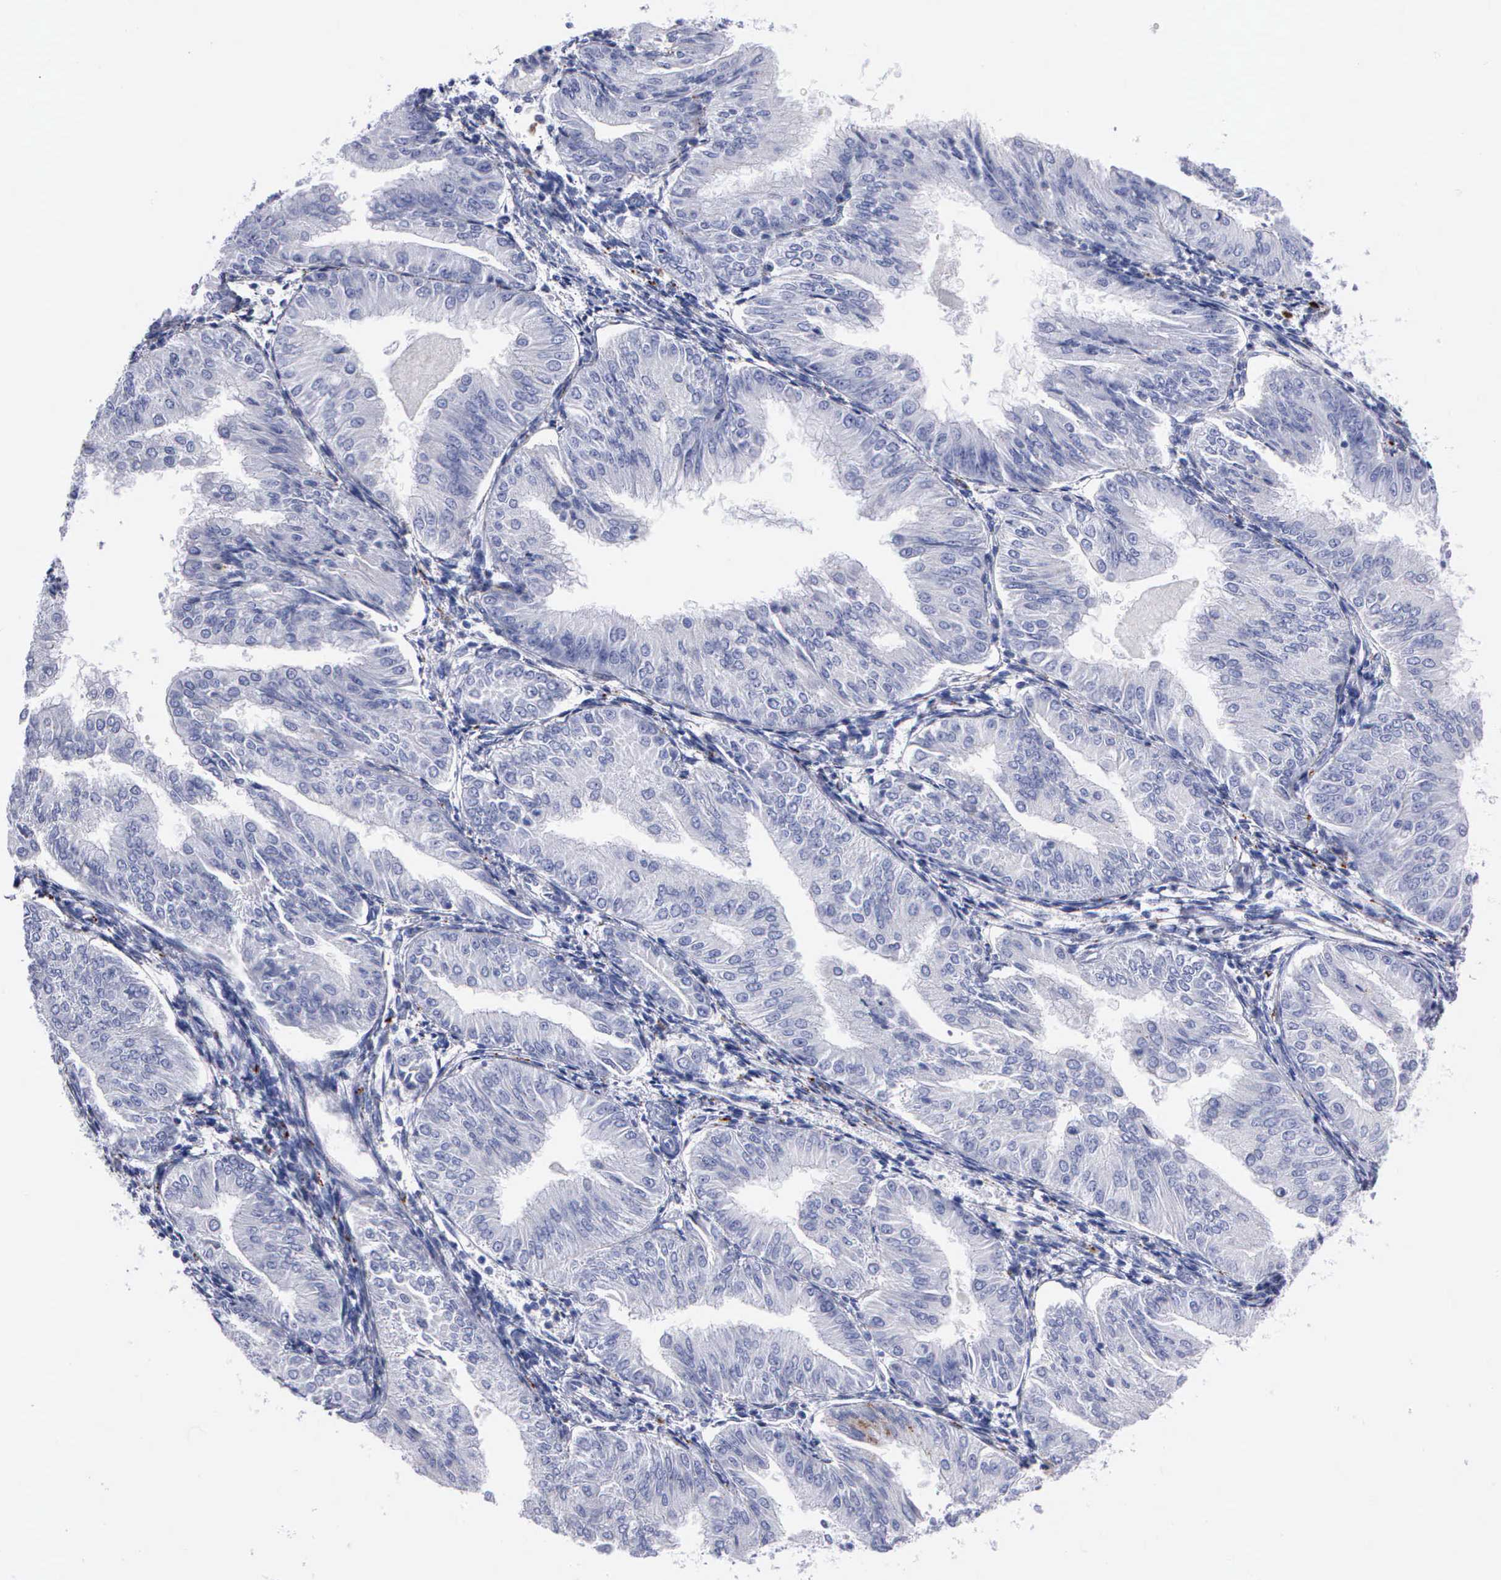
{"staining": {"intensity": "negative", "quantity": "none", "location": "none"}, "tissue": "endometrial cancer", "cell_type": "Tumor cells", "image_type": "cancer", "snomed": [{"axis": "morphology", "description": "Adenocarcinoma, NOS"}, {"axis": "topography", "description": "Endometrium"}], "caption": "DAB (3,3'-diaminobenzidine) immunohistochemical staining of endometrial cancer reveals no significant expression in tumor cells.", "gene": "CTSL", "patient": {"sex": "female", "age": 53}}